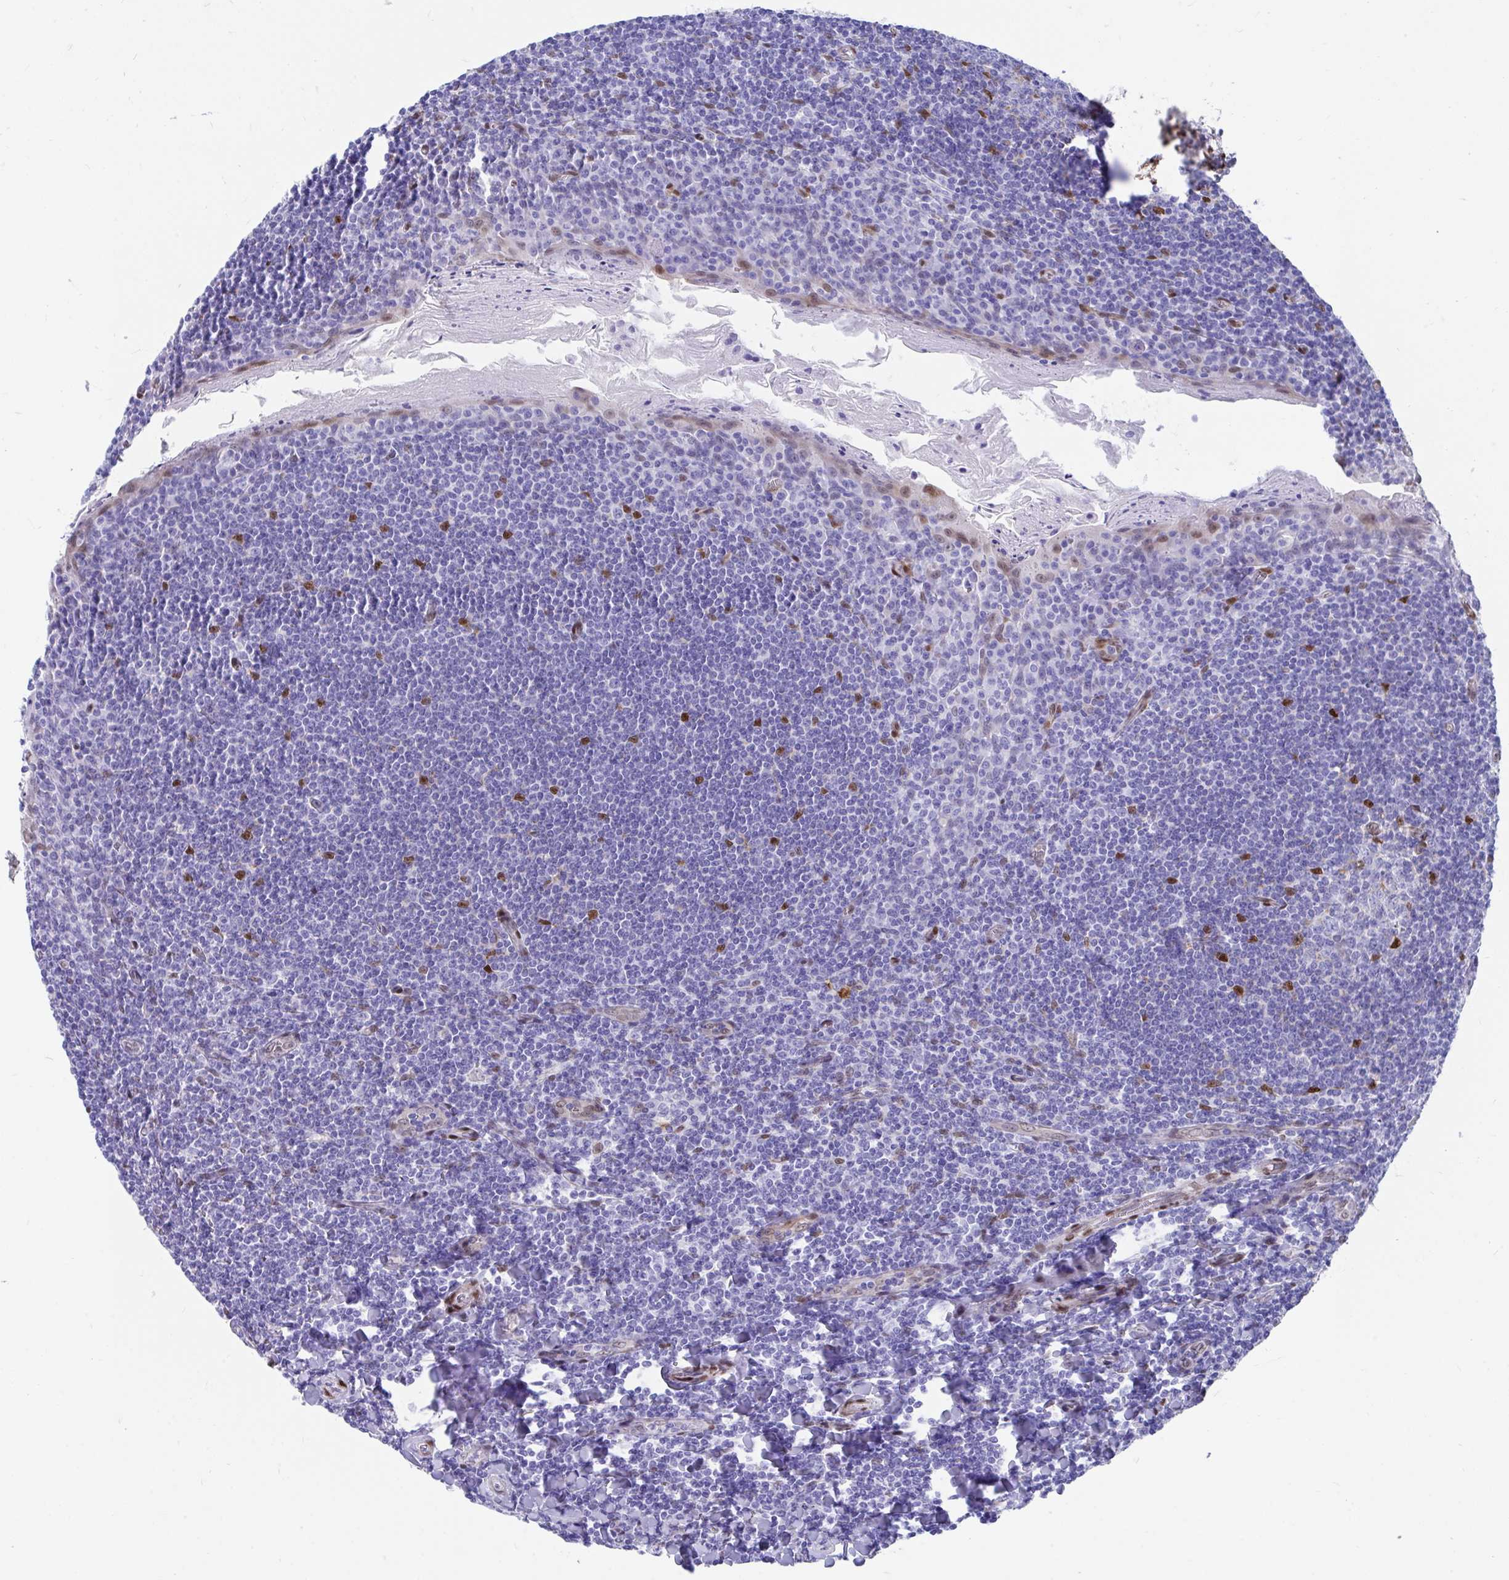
{"staining": {"intensity": "strong", "quantity": "<25%", "location": "nuclear"}, "tissue": "tonsil", "cell_type": "Germinal center cells", "image_type": "normal", "snomed": [{"axis": "morphology", "description": "Normal tissue, NOS"}, {"axis": "topography", "description": "Tonsil"}], "caption": "This histopathology image demonstrates immunohistochemistry (IHC) staining of normal tonsil, with medium strong nuclear expression in about <25% of germinal center cells.", "gene": "RBPMS", "patient": {"sex": "male", "age": 27}}